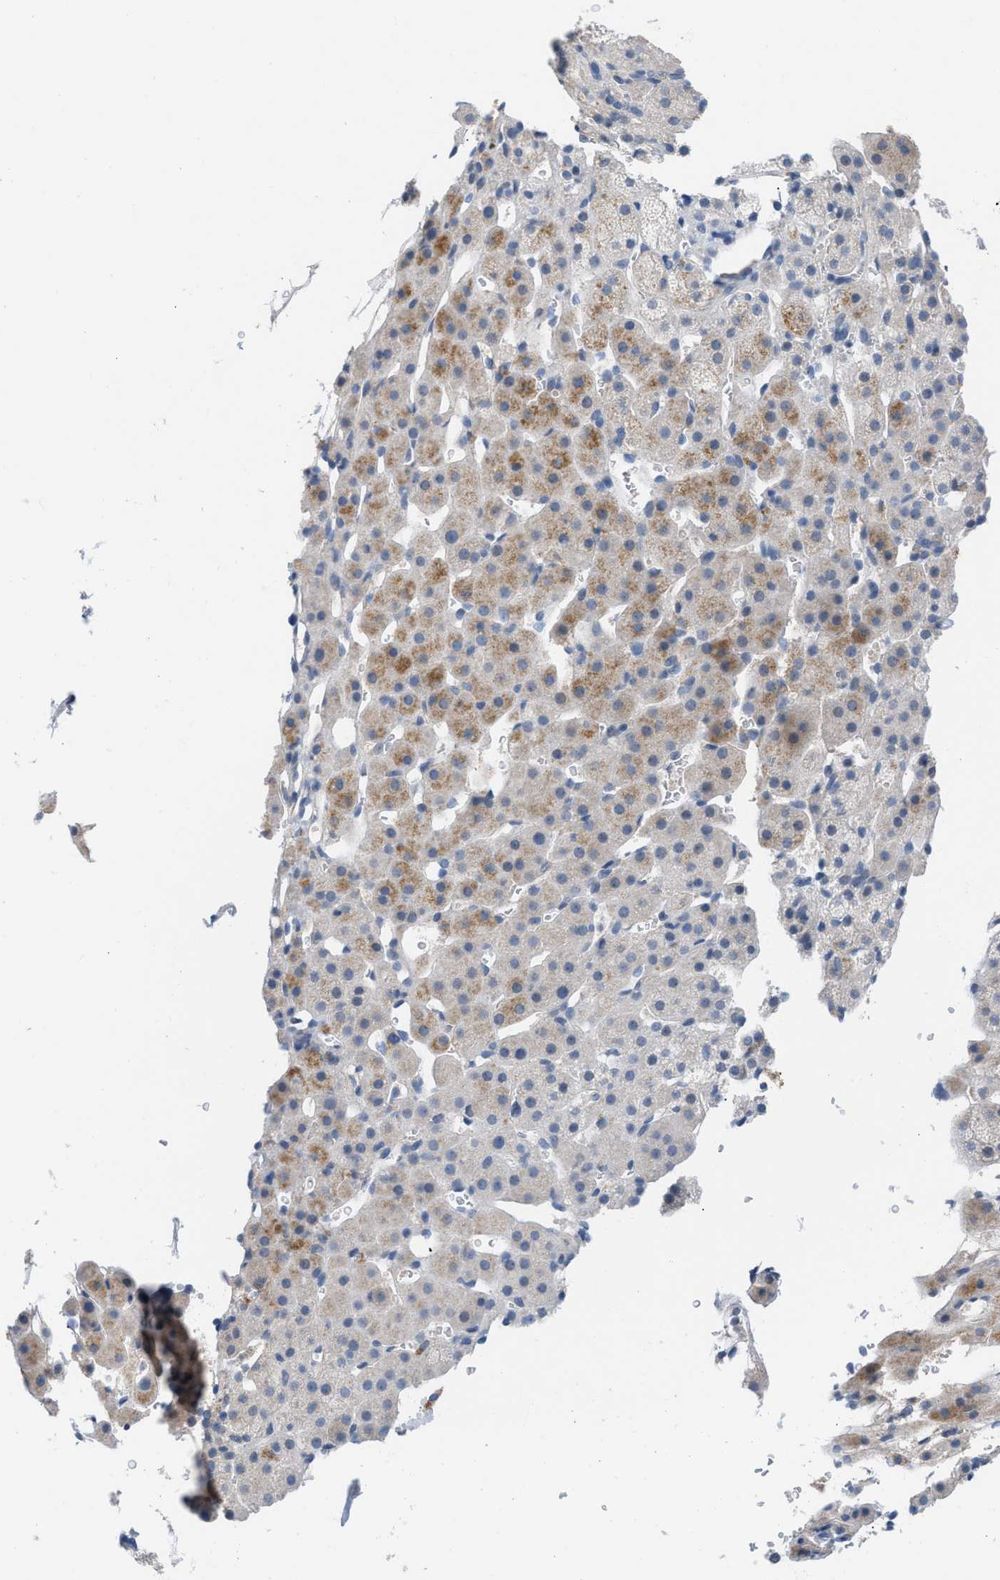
{"staining": {"intensity": "moderate", "quantity": "<25%", "location": "cytoplasmic/membranous"}, "tissue": "adrenal gland", "cell_type": "Glandular cells", "image_type": "normal", "snomed": [{"axis": "morphology", "description": "Normal tissue, NOS"}, {"axis": "topography", "description": "Adrenal gland"}], "caption": "This photomicrograph shows immunohistochemistry (IHC) staining of normal adrenal gland, with low moderate cytoplasmic/membranous staining in approximately <25% of glandular cells.", "gene": "HPX", "patient": {"sex": "female", "age": 57}}